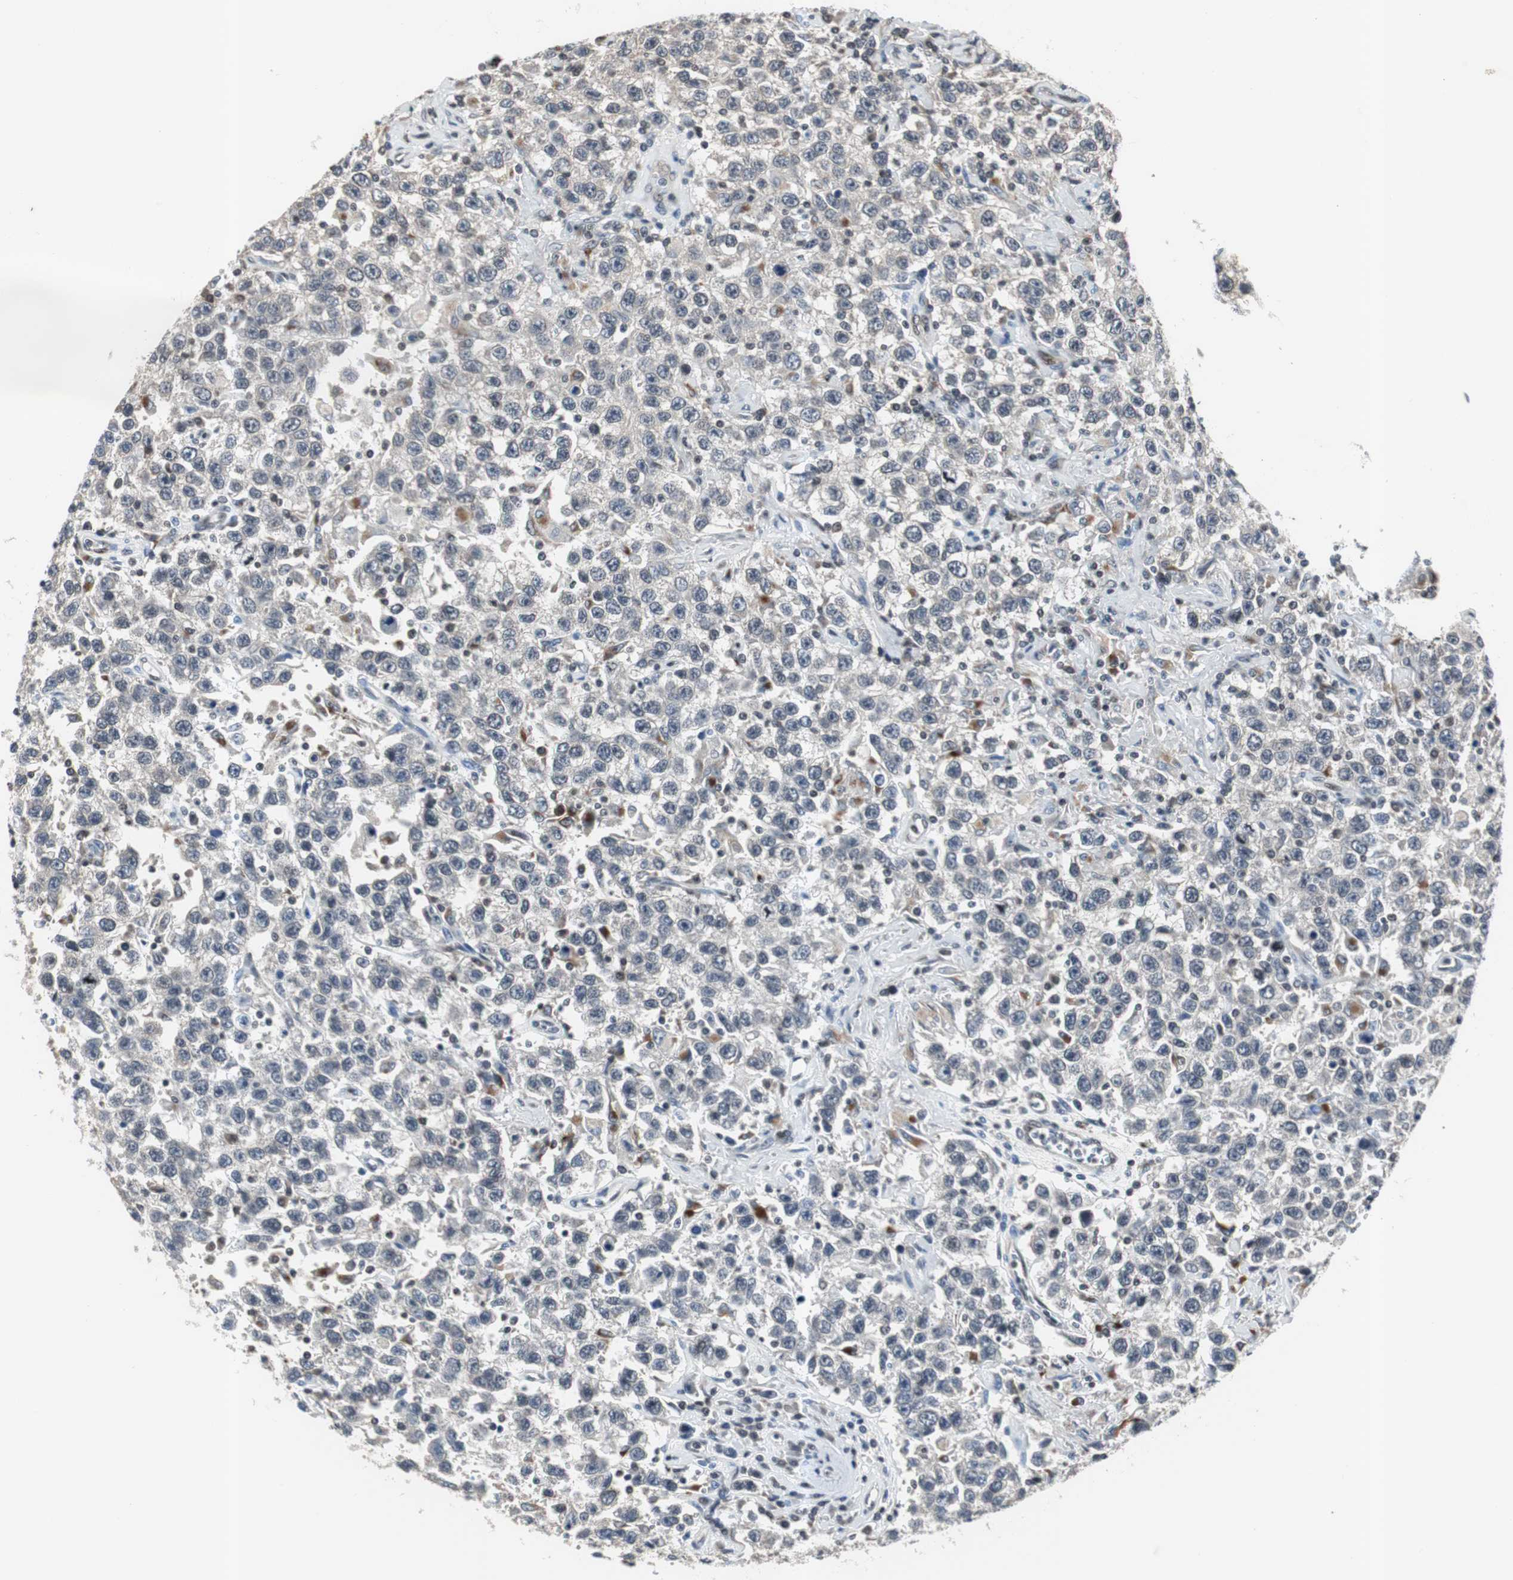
{"staining": {"intensity": "negative", "quantity": "none", "location": "none"}, "tissue": "testis cancer", "cell_type": "Tumor cells", "image_type": "cancer", "snomed": [{"axis": "morphology", "description": "Seminoma, NOS"}, {"axis": "topography", "description": "Testis"}], "caption": "This is an immunohistochemistry micrograph of testis seminoma. There is no expression in tumor cells.", "gene": "SMAD1", "patient": {"sex": "male", "age": 41}}